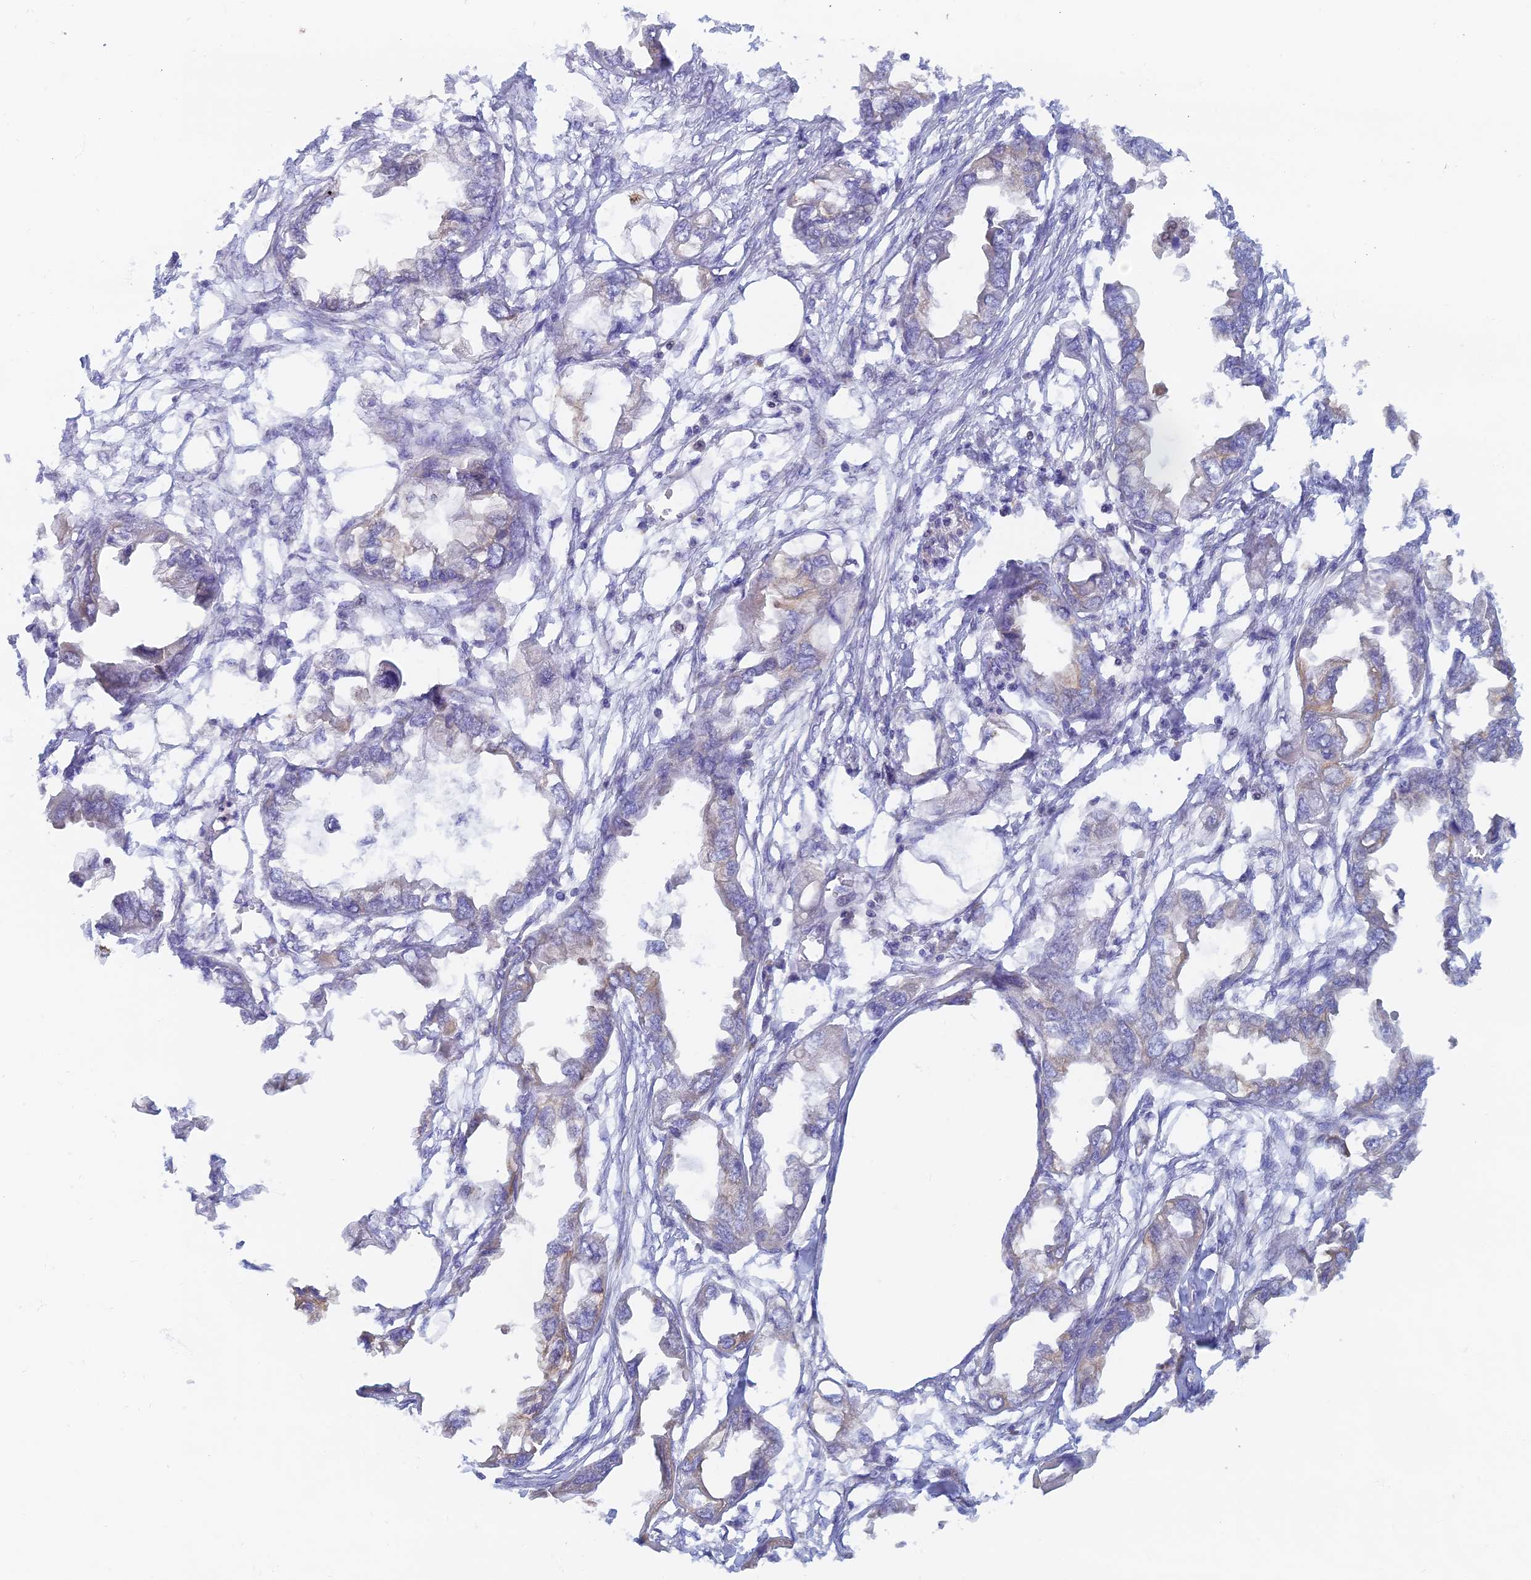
{"staining": {"intensity": "weak", "quantity": "<25%", "location": "cytoplasmic/membranous"}, "tissue": "endometrial cancer", "cell_type": "Tumor cells", "image_type": "cancer", "snomed": [{"axis": "morphology", "description": "Adenocarcinoma, NOS"}, {"axis": "morphology", "description": "Adenocarcinoma, metastatic, NOS"}, {"axis": "topography", "description": "Adipose tissue"}, {"axis": "topography", "description": "Endometrium"}], "caption": "Micrograph shows no protein expression in tumor cells of endometrial cancer (adenocarcinoma) tissue.", "gene": "TMEM44", "patient": {"sex": "female", "age": 67}}